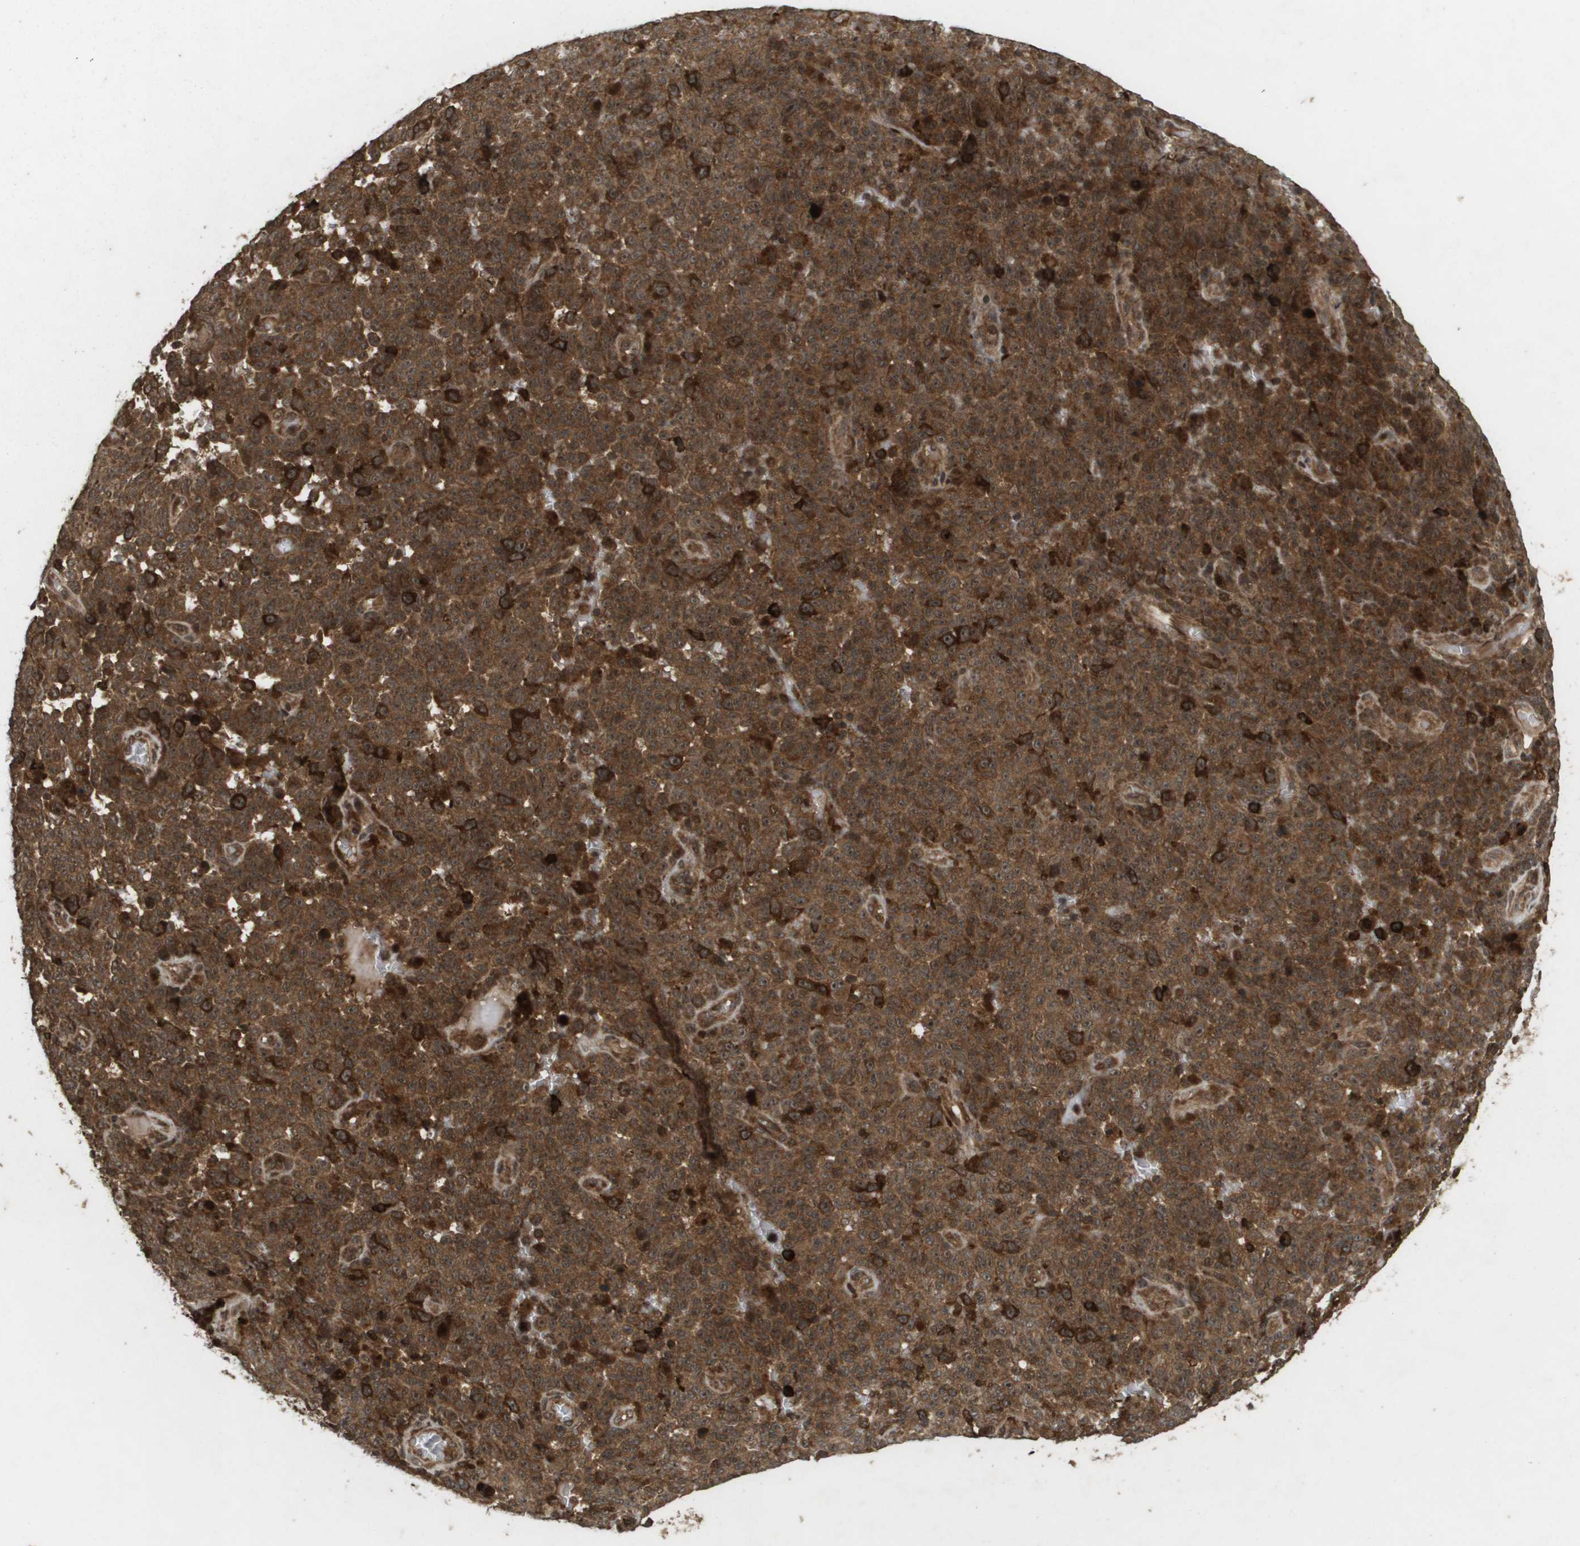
{"staining": {"intensity": "strong", "quantity": ">75%", "location": "cytoplasmic/membranous"}, "tissue": "melanoma", "cell_type": "Tumor cells", "image_type": "cancer", "snomed": [{"axis": "morphology", "description": "Malignant melanoma, NOS"}, {"axis": "topography", "description": "Skin"}], "caption": "Immunohistochemical staining of human malignant melanoma reveals high levels of strong cytoplasmic/membranous positivity in about >75% of tumor cells.", "gene": "KIF11", "patient": {"sex": "female", "age": 82}}